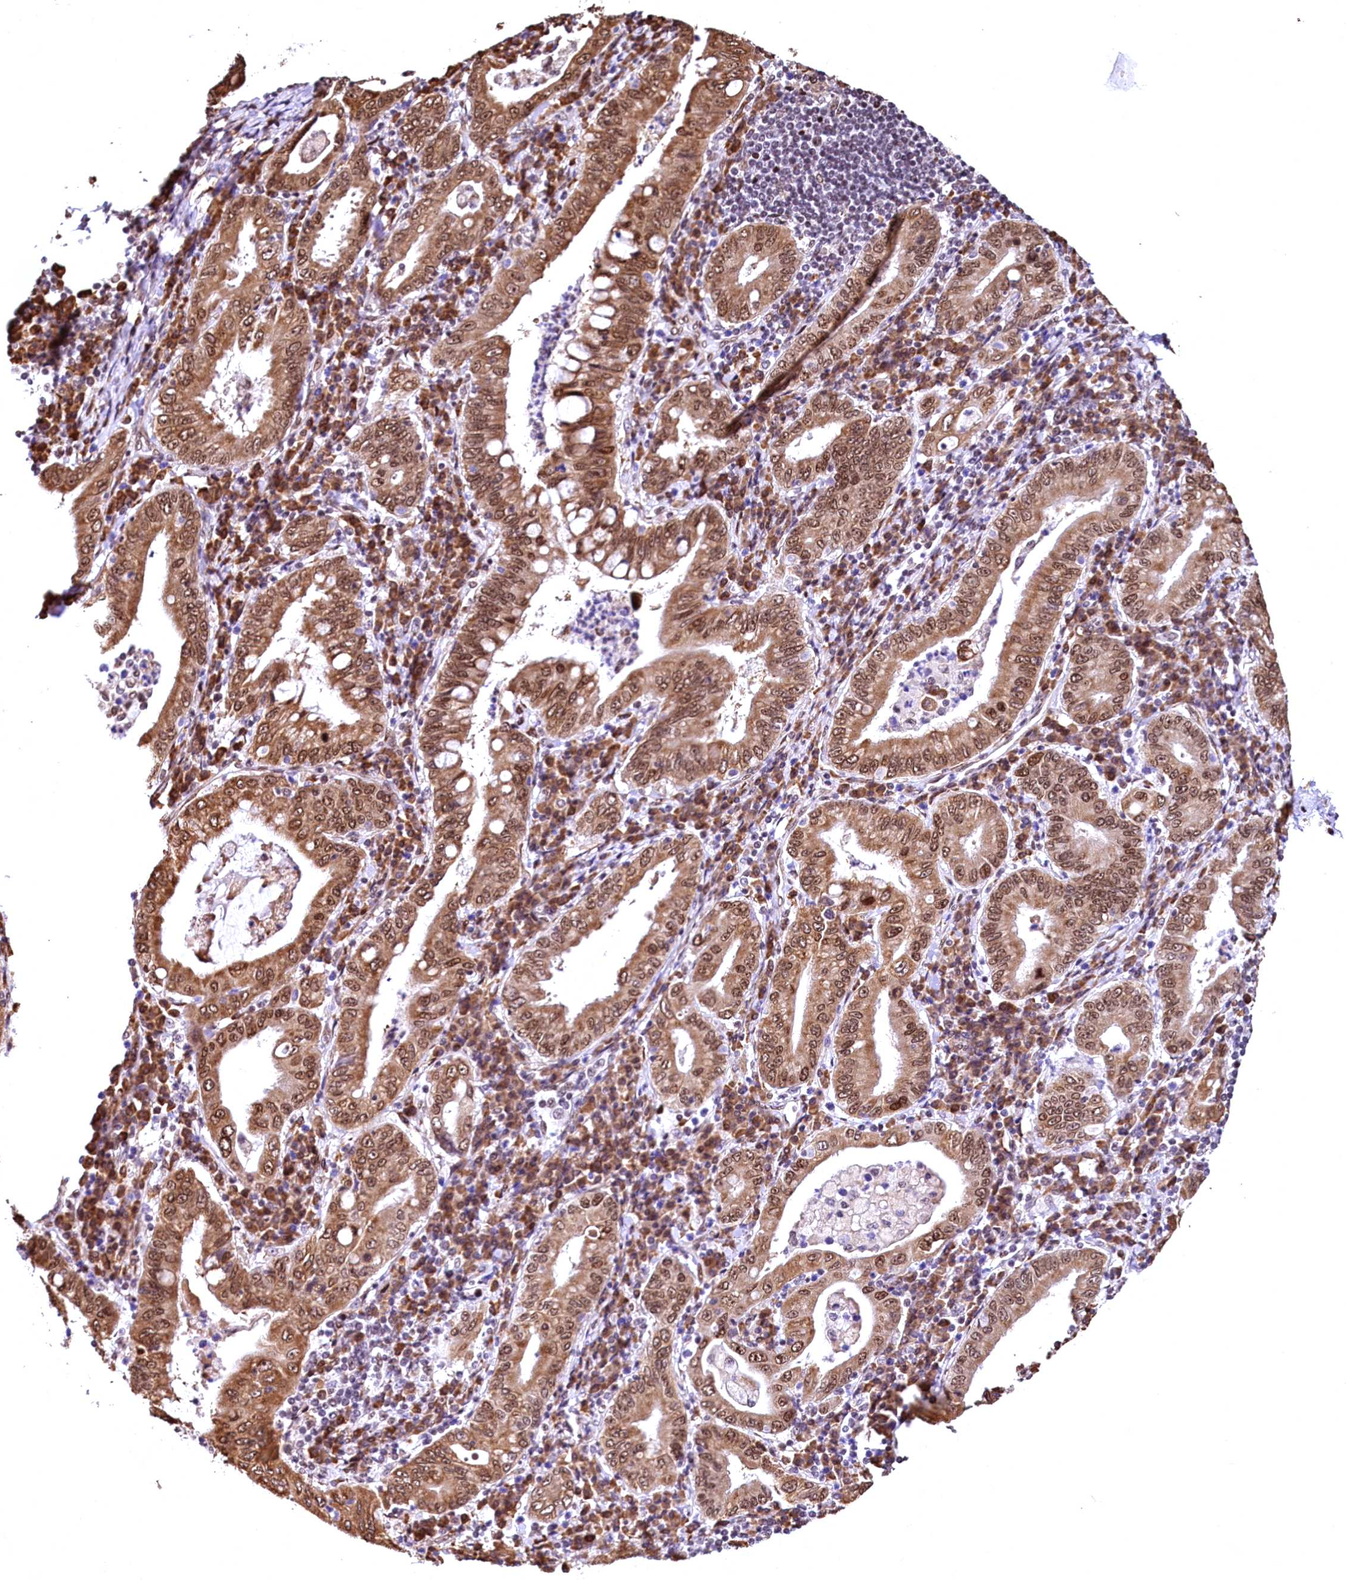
{"staining": {"intensity": "strong", "quantity": ">75%", "location": "cytoplasmic/membranous,nuclear"}, "tissue": "stomach cancer", "cell_type": "Tumor cells", "image_type": "cancer", "snomed": [{"axis": "morphology", "description": "Normal tissue, NOS"}, {"axis": "morphology", "description": "Adenocarcinoma, NOS"}, {"axis": "topography", "description": "Esophagus"}, {"axis": "topography", "description": "Stomach, upper"}, {"axis": "topography", "description": "Peripheral nerve tissue"}], "caption": "Immunohistochemical staining of human stomach cancer (adenocarcinoma) shows high levels of strong cytoplasmic/membranous and nuclear expression in approximately >75% of tumor cells.", "gene": "PDS5B", "patient": {"sex": "male", "age": 62}}